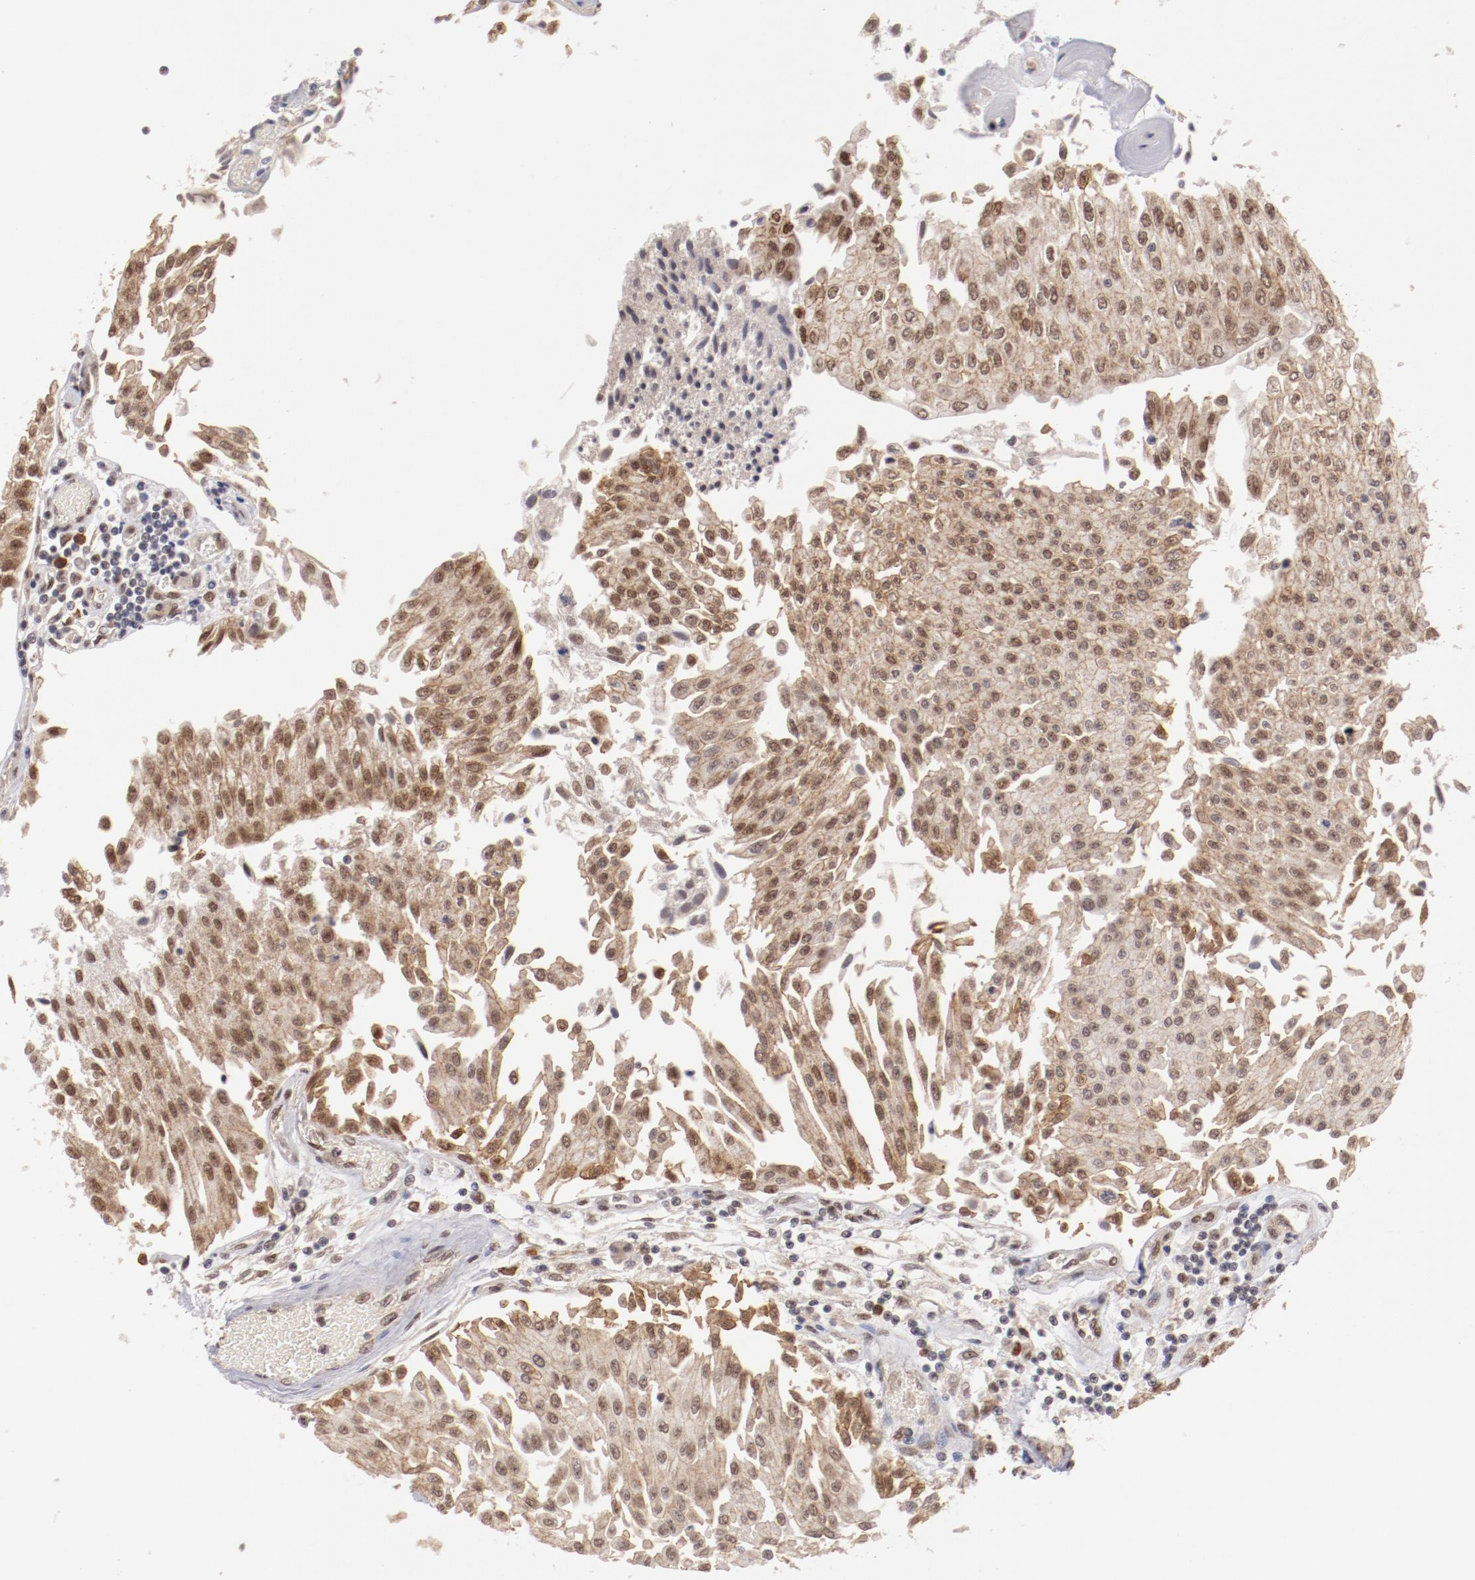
{"staining": {"intensity": "moderate", "quantity": ">75%", "location": "cytoplasmic/membranous,nuclear"}, "tissue": "urothelial cancer", "cell_type": "Tumor cells", "image_type": "cancer", "snomed": [{"axis": "morphology", "description": "Urothelial carcinoma, Low grade"}, {"axis": "topography", "description": "Urinary bladder"}], "caption": "Protein analysis of urothelial cancer tissue shows moderate cytoplasmic/membranous and nuclear staining in approximately >75% of tumor cells.", "gene": "NFE2", "patient": {"sex": "male", "age": 86}}